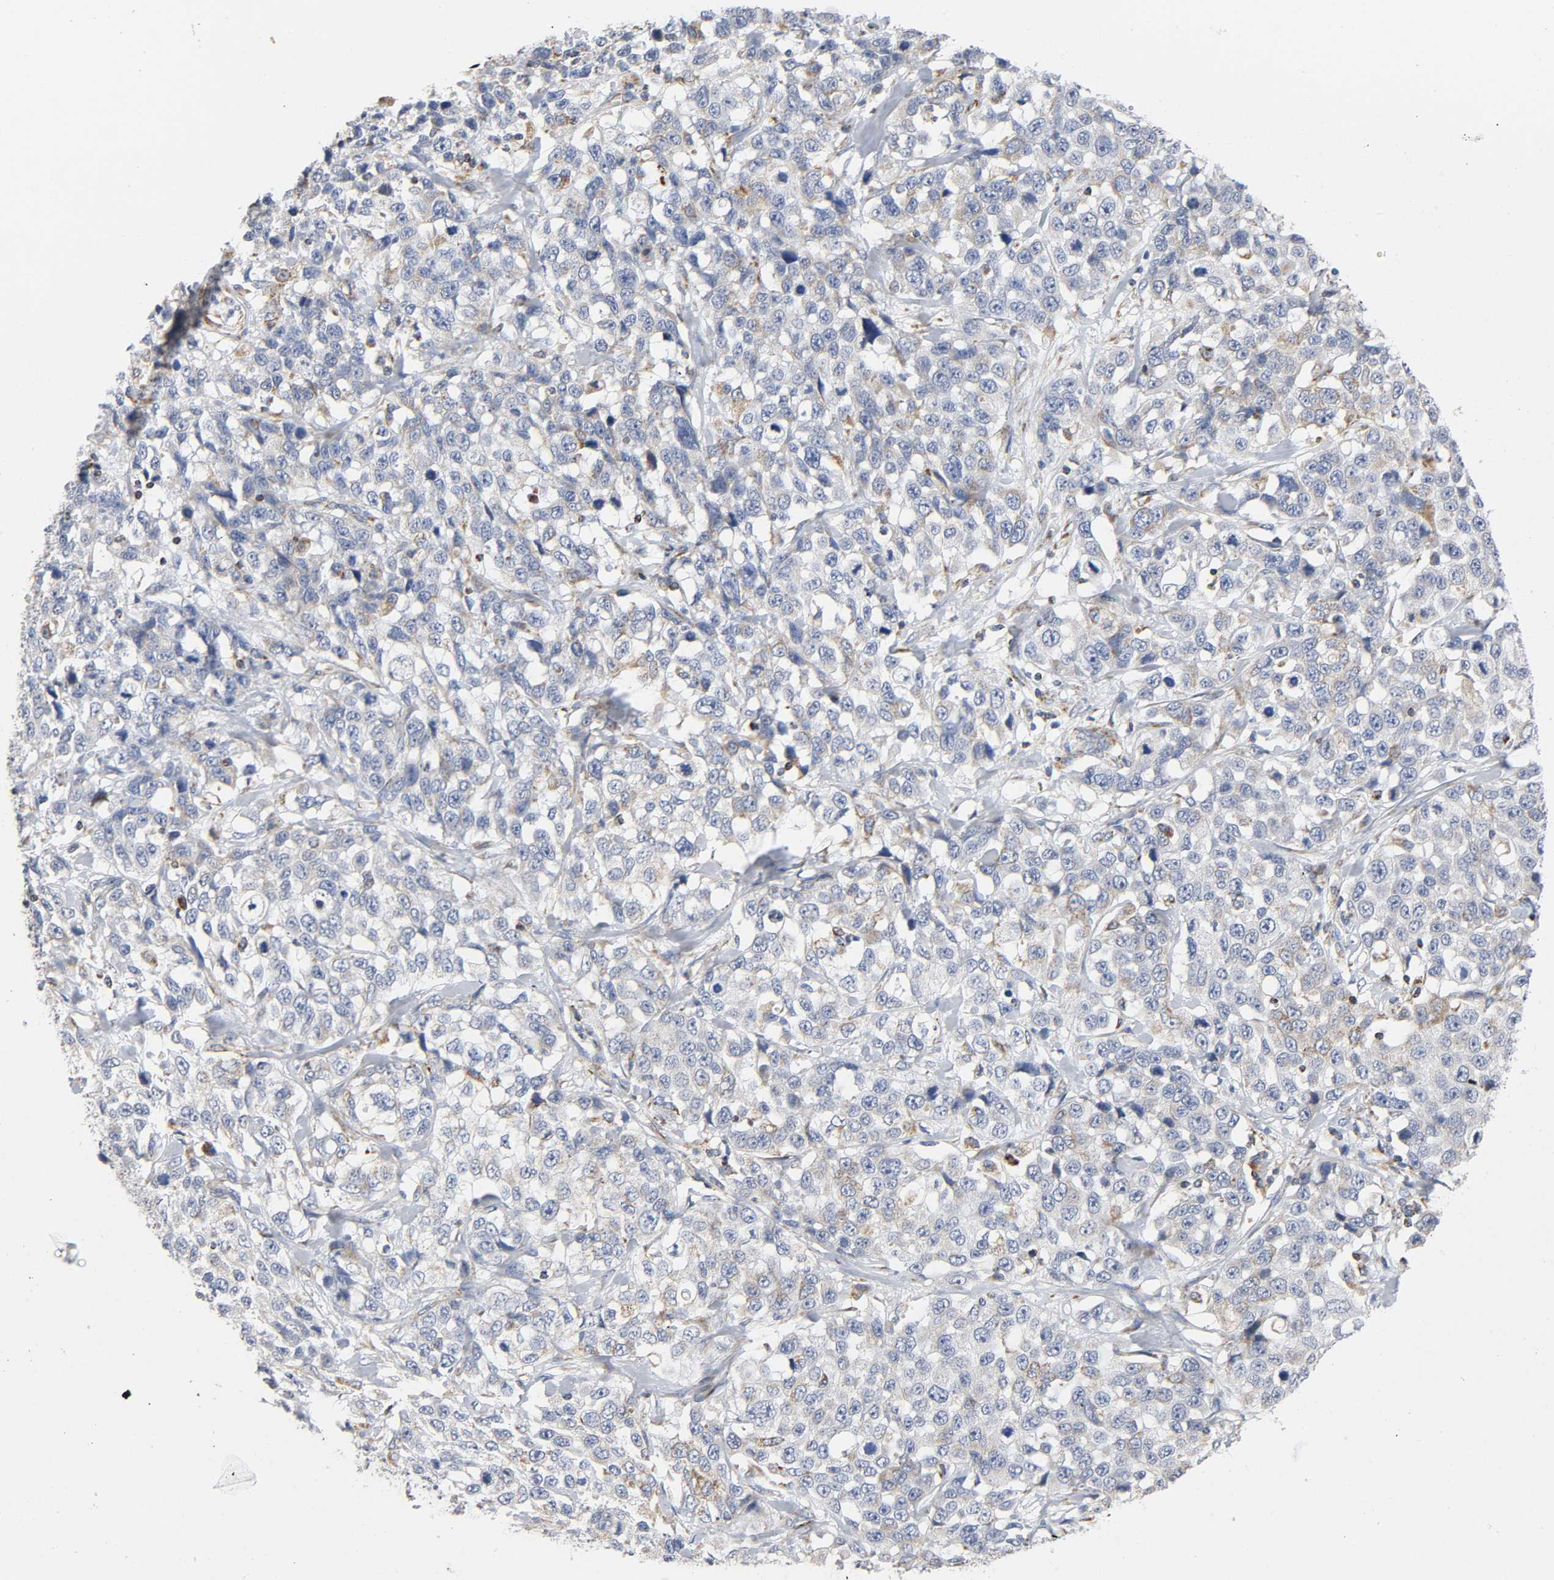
{"staining": {"intensity": "weak", "quantity": "<25%", "location": "cytoplasmic/membranous"}, "tissue": "stomach cancer", "cell_type": "Tumor cells", "image_type": "cancer", "snomed": [{"axis": "morphology", "description": "Normal tissue, NOS"}, {"axis": "morphology", "description": "Adenocarcinoma, NOS"}, {"axis": "topography", "description": "Stomach"}], "caption": "Tumor cells are negative for brown protein staining in stomach cancer.", "gene": "BAK1", "patient": {"sex": "male", "age": 48}}